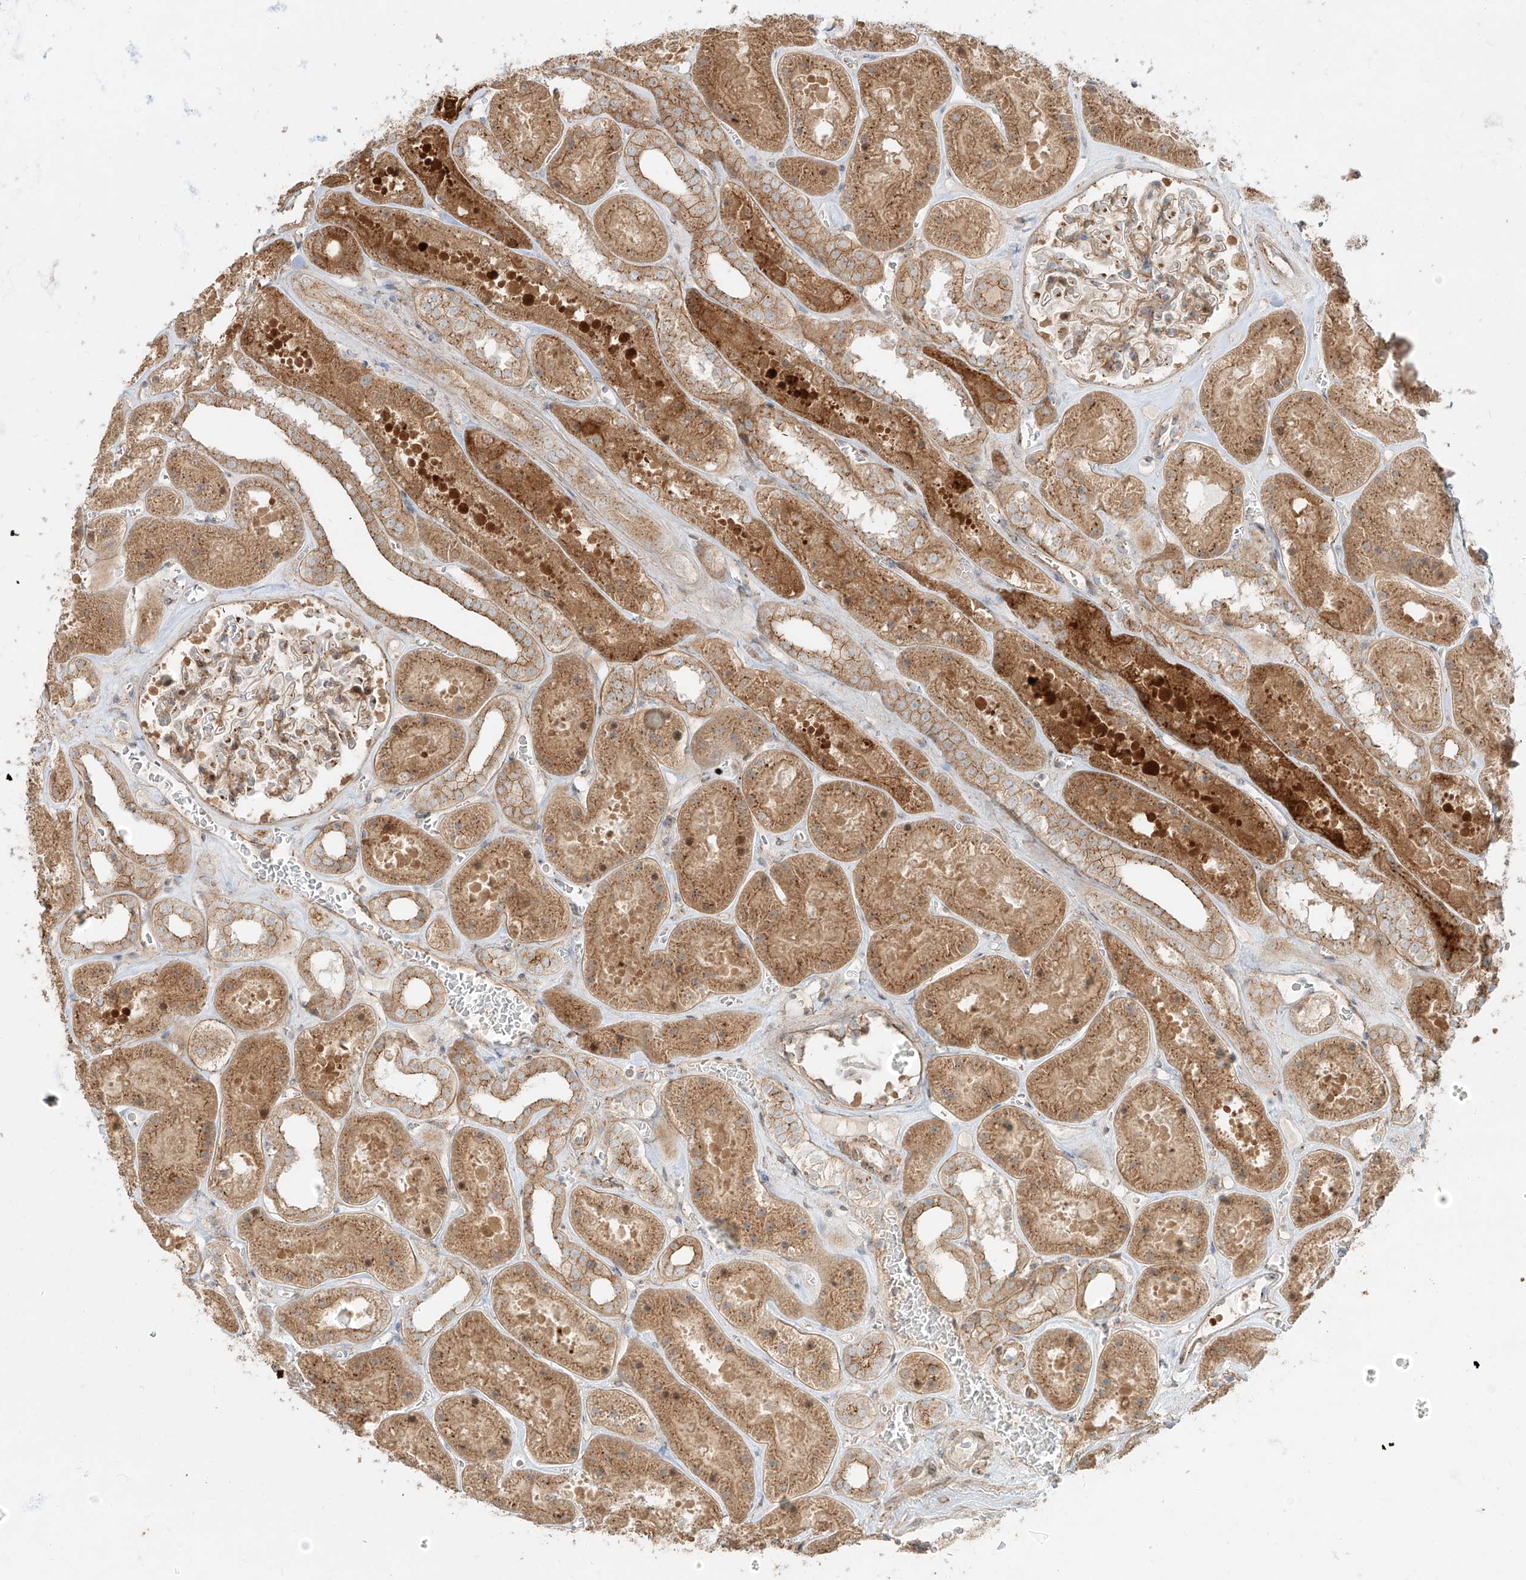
{"staining": {"intensity": "moderate", "quantity": ">75%", "location": "cytoplasmic/membranous"}, "tissue": "kidney", "cell_type": "Cells in glomeruli", "image_type": "normal", "snomed": [{"axis": "morphology", "description": "Normal tissue, NOS"}, {"axis": "topography", "description": "Kidney"}], "caption": "Unremarkable kidney shows moderate cytoplasmic/membranous positivity in approximately >75% of cells in glomeruli.", "gene": "ZNF287", "patient": {"sex": "female", "age": 41}}